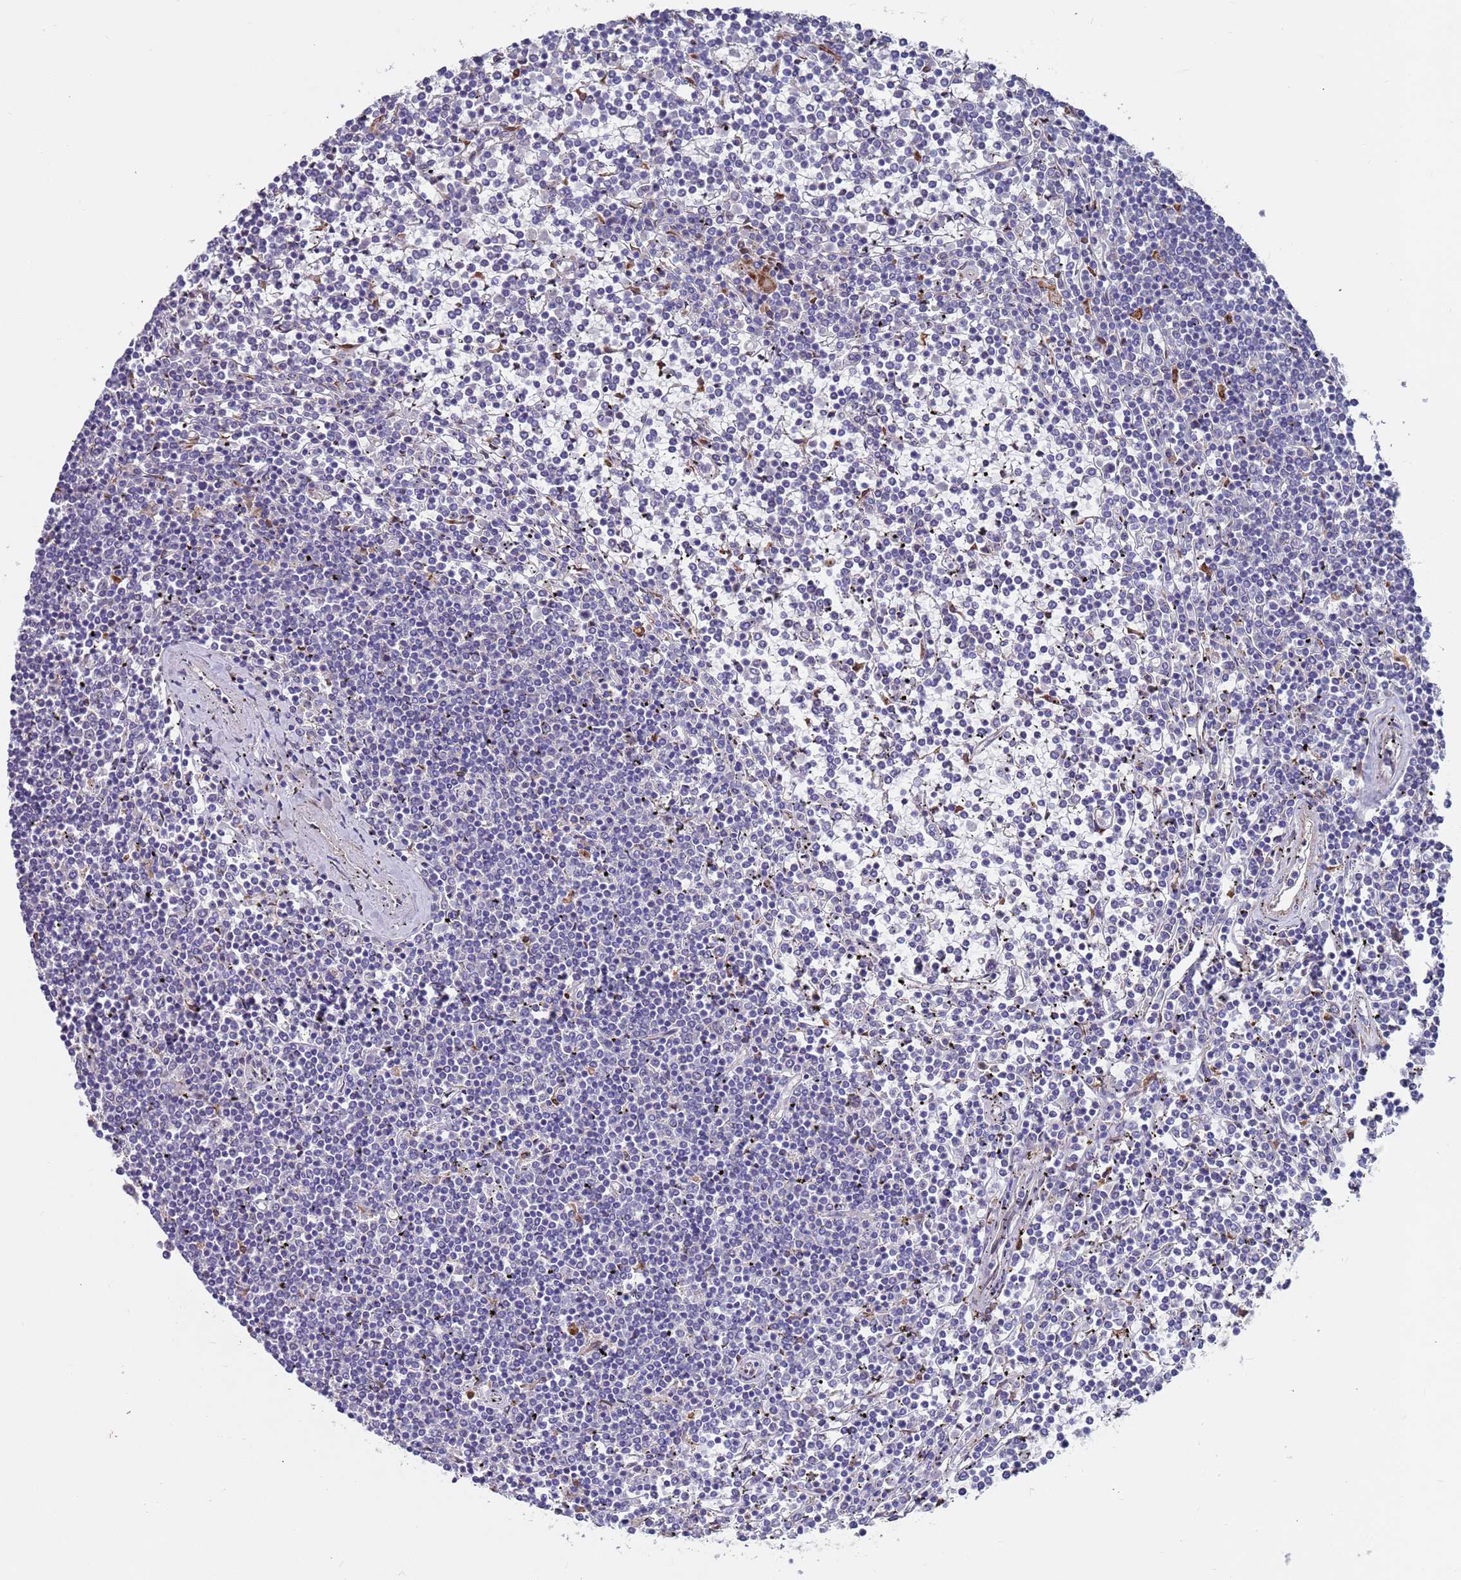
{"staining": {"intensity": "negative", "quantity": "none", "location": "none"}, "tissue": "lymphoma", "cell_type": "Tumor cells", "image_type": "cancer", "snomed": [{"axis": "morphology", "description": "Malignant lymphoma, non-Hodgkin's type, Low grade"}, {"axis": "topography", "description": "Spleen"}], "caption": "Low-grade malignant lymphoma, non-Hodgkin's type was stained to show a protein in brown. There is no significant expression in tumor cells.", "gene": "FBXO27", "patient": {"sex": "female", "age": 19}}